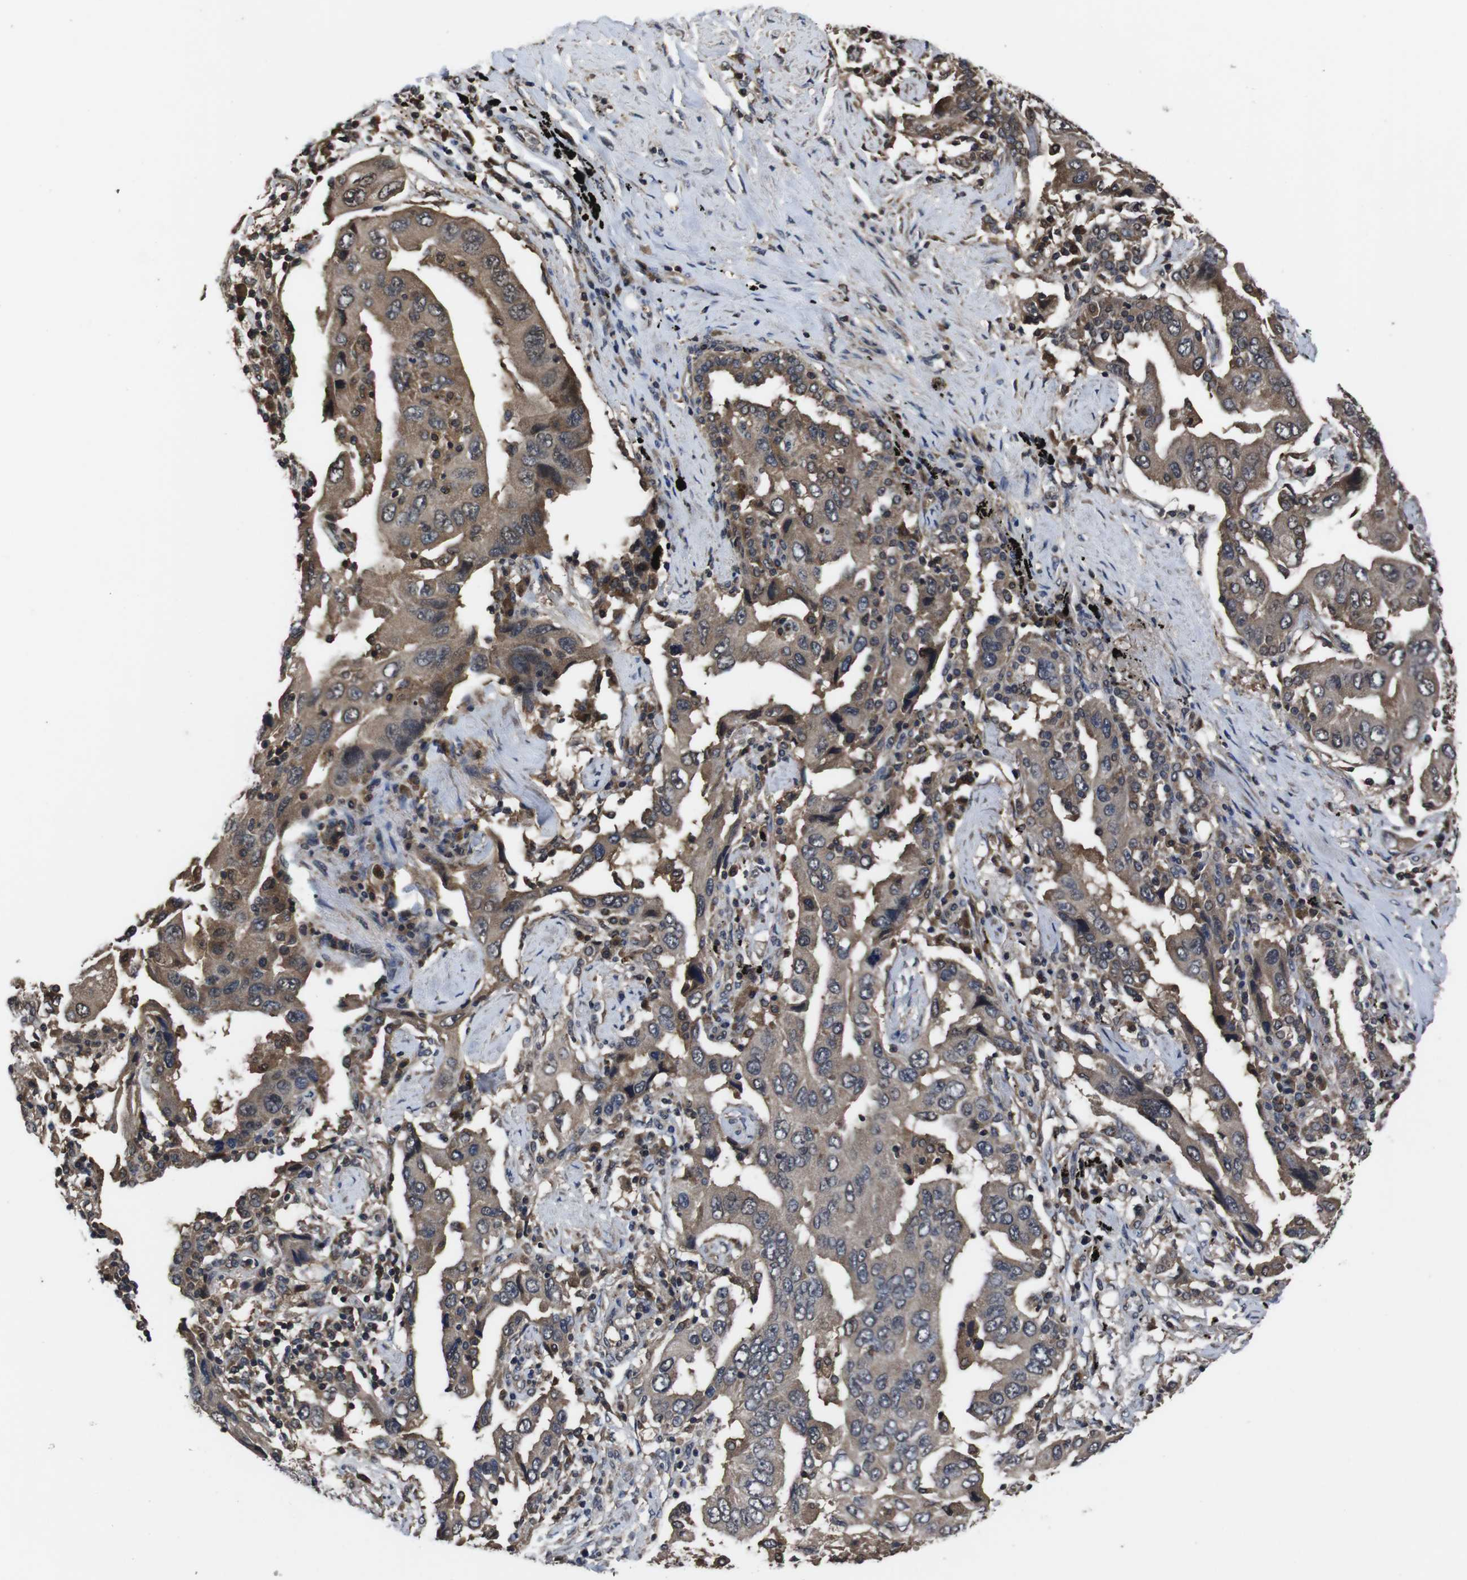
{"staining": {"intensity": "weak", "quantity": ">75%", "location": "cytoplasmic/membranous"}, "tissue": "lung cancer", "cell_type": "Tumor cells", "image_type": "cancer", "snomed": [{"axis": "morphology", "description": "Adenocarcinoma, NOS"}, {"axis": "topography", "description": "Lung"}], "caption": "Brown immunohistochemical staining in lung adenocarcinoma displays weak cytoplasmic/membranous staining in about >75% of tumor cells.", "gene": "CXCL11", "patient": {"sex": "female", "age": 65}}